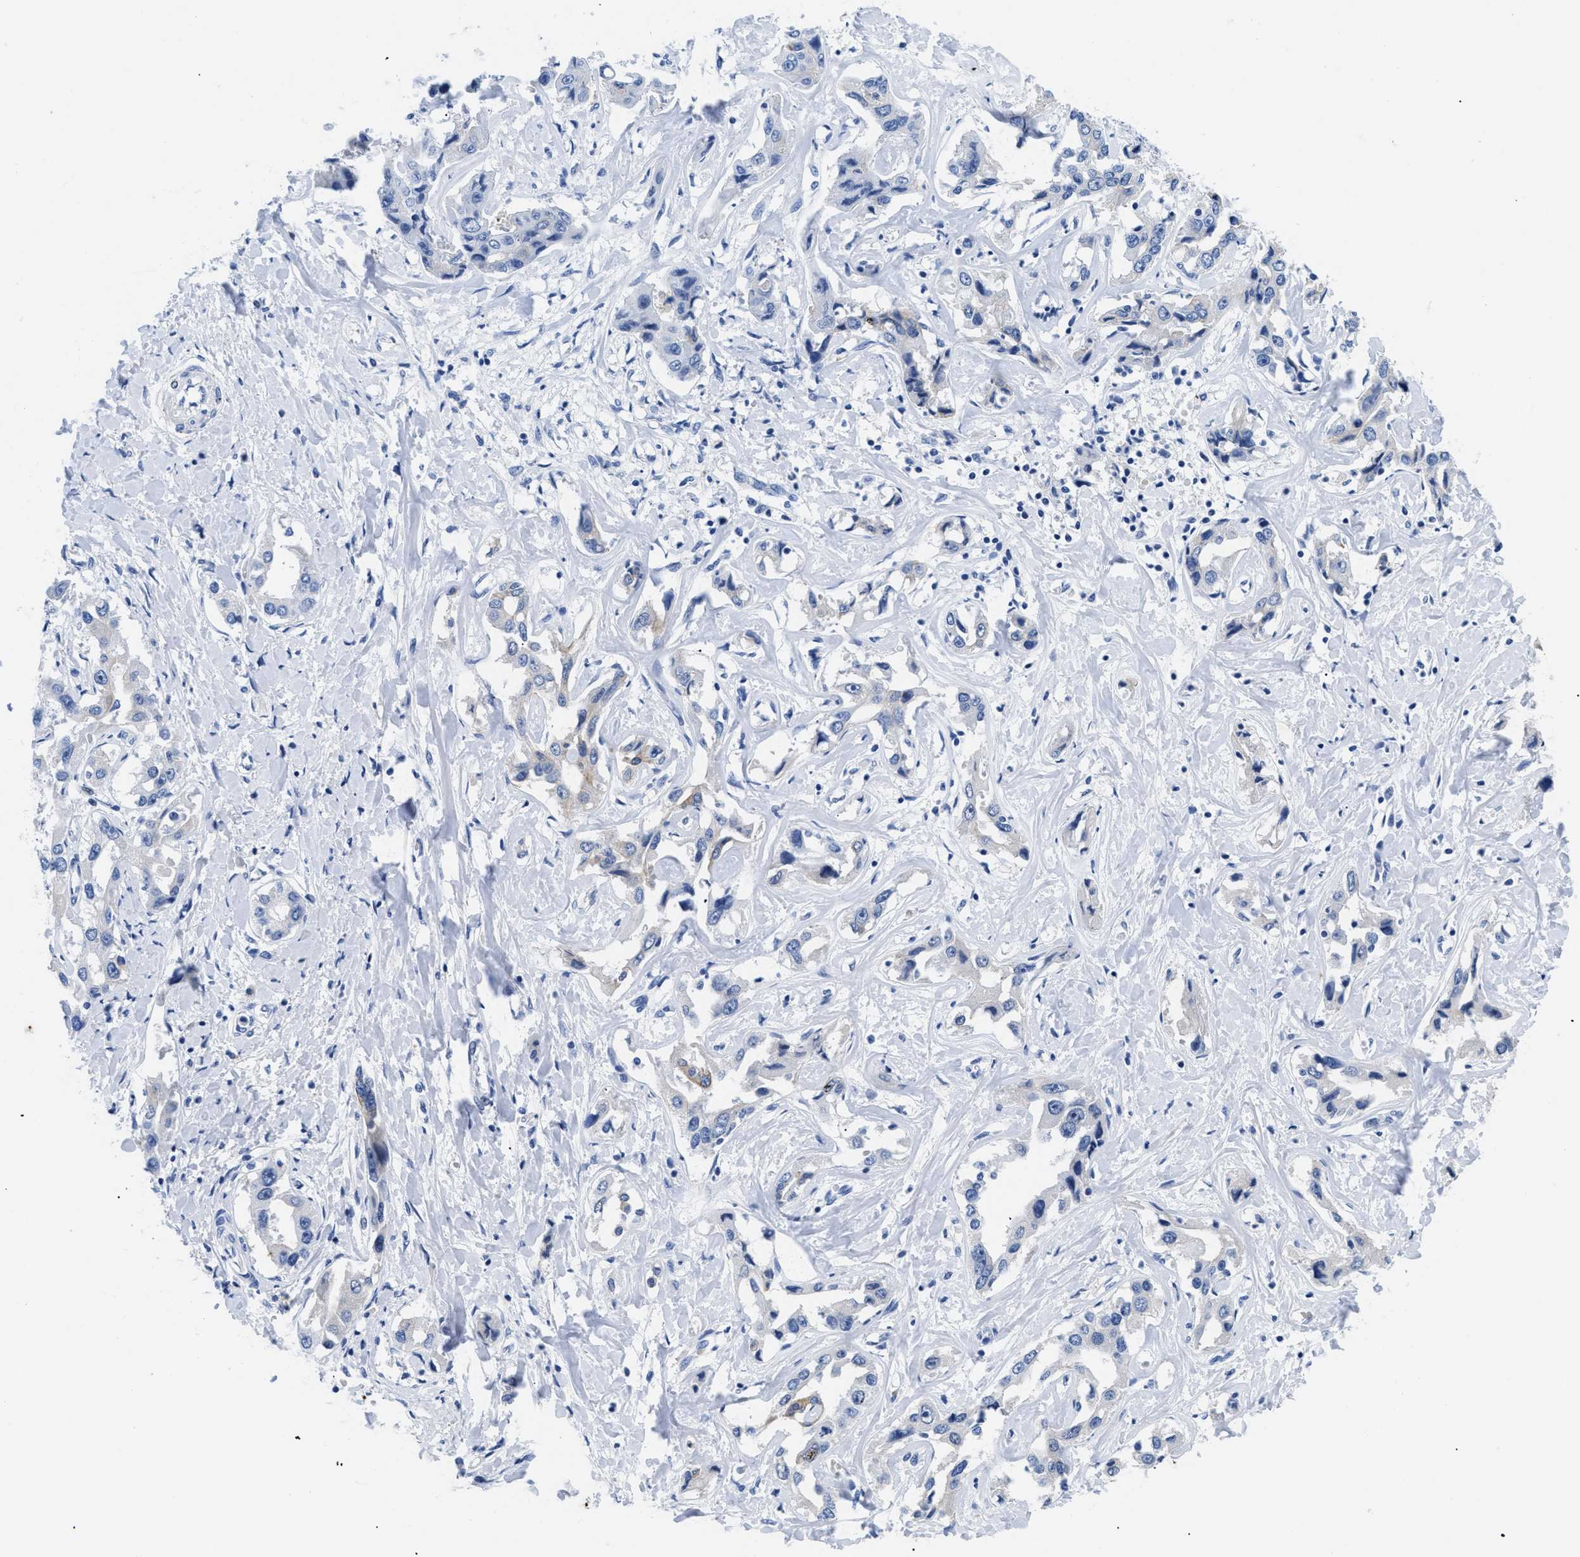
{"staining": {"intensity": "negative", "quantity": "none", "location": "none"}, "tissue": "liver cancer", "cell_type": "Tumor cells", "image_type": "cancer", "snomed": [{"axis": "morphology", "description": "Cholangiocarcinoma"}, {"axis": "topography", "description": "Liver"}], "caption": "A photomicrograph of human cholangiocarcinoma (liver) is negative for staining in tumor cells.", "gene": "TMEM68", "patient": {"sex": "male", "age": 59}}